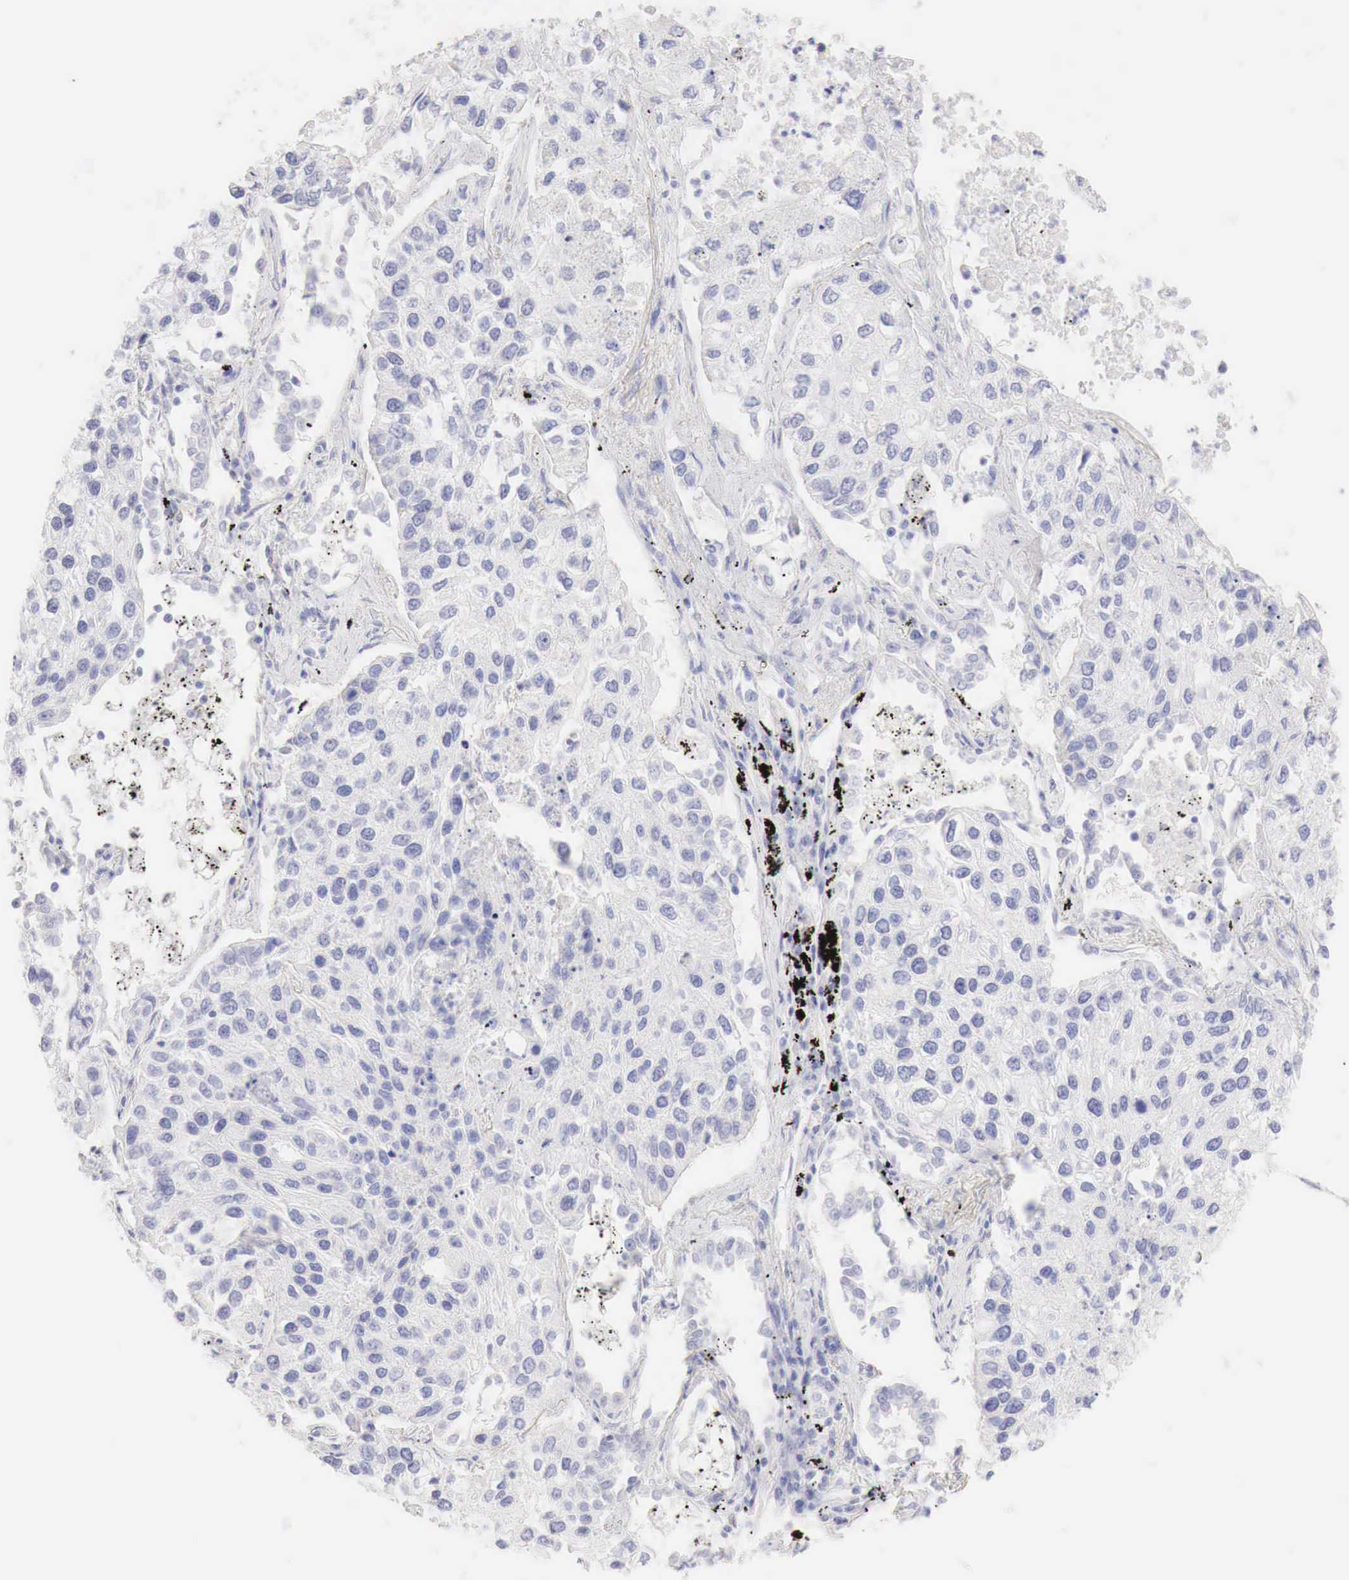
{"staining": {"intensity": "negative", "quantity": "none", "location": "none"}, "tissue": "lung cancer", "cell_type": "Tumor cells", "image_type": "cancer", "snomed": [{"axis": "morphology", "description": "Squamous cell carcinoma, NOS"}, {"axis": "topography", "description": "Lung"}], "caption": "DAB immunohistochemical staining of squamous cell carcinoma (lung) reveals no significant staining in tumor cells. (DAB immunohistochemistry with hematoxylin counter stain).", "gene": "CDKN2A", "patient": {"sex": "male", "age": 75}}